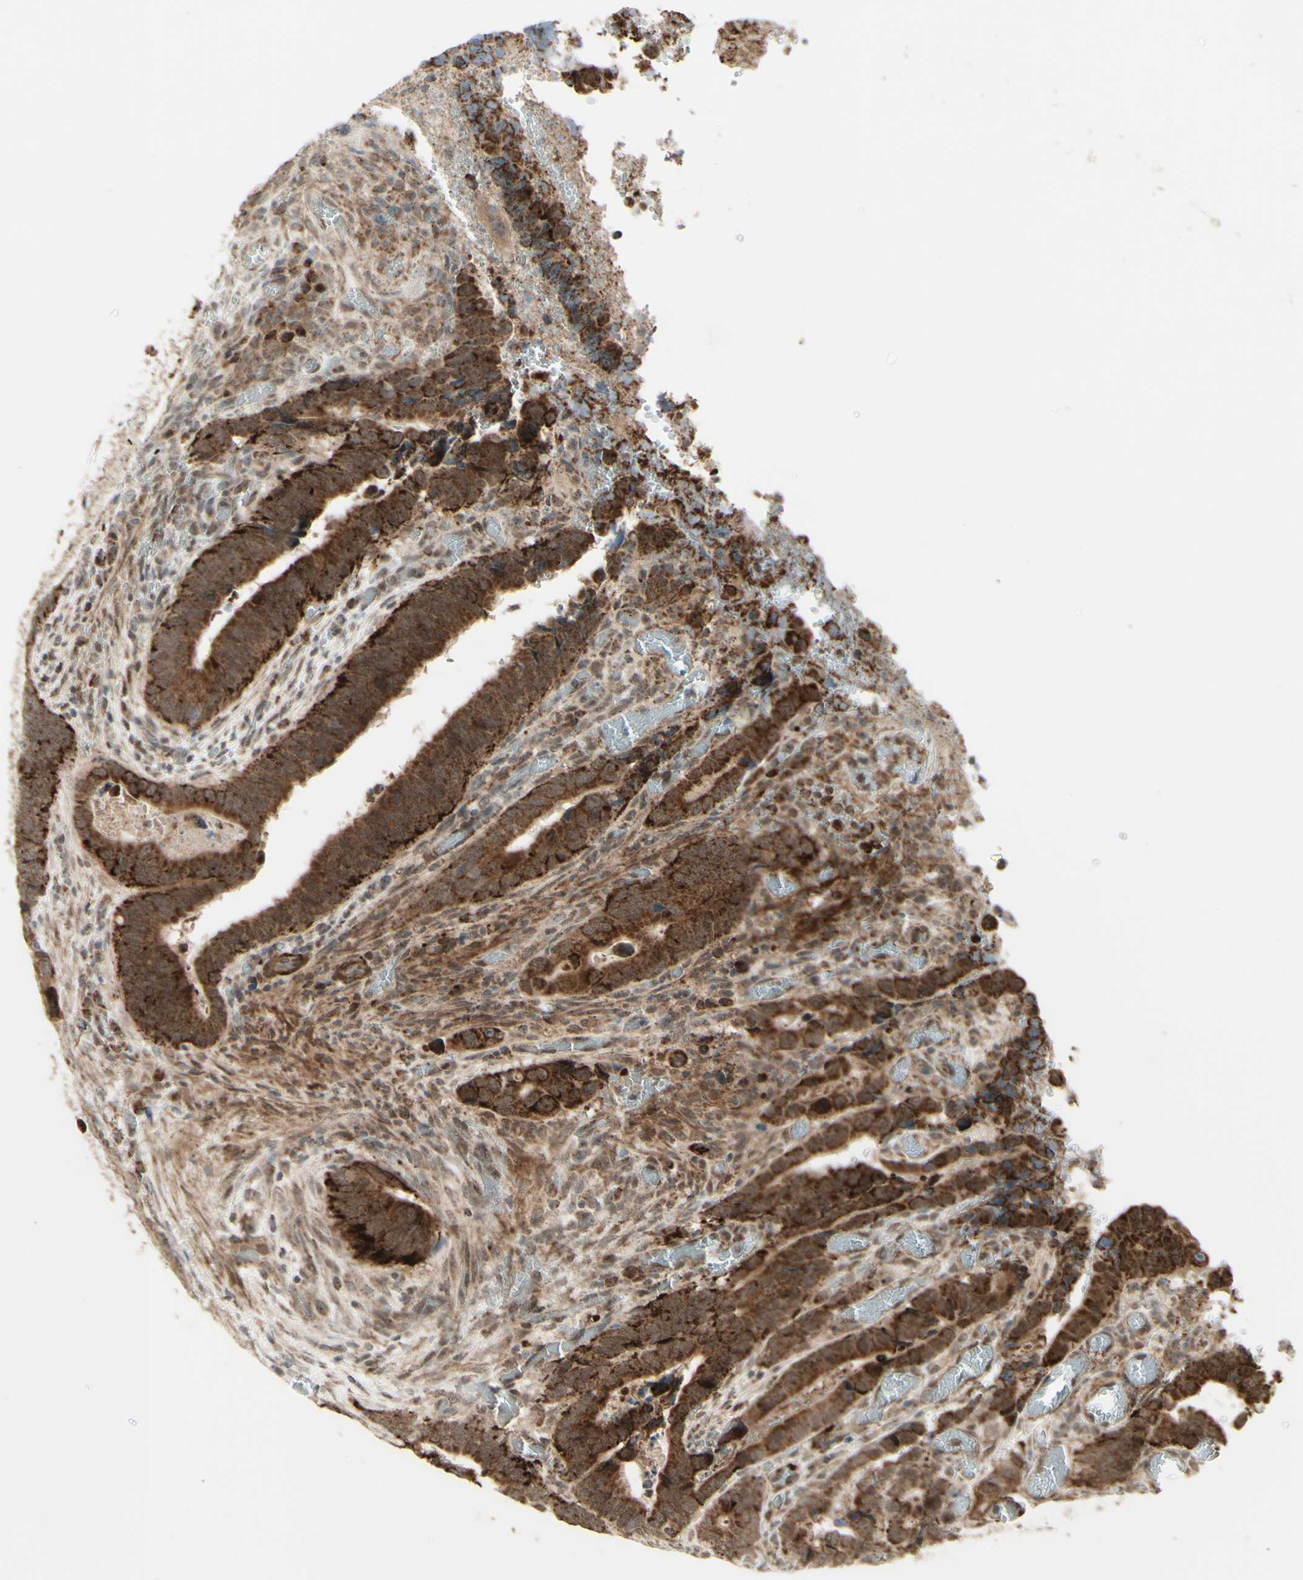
{"staining": {"intensity": "strong", "quantity": ">75%", "location": "cytoplasmic/membranous"}, "tissue": "colorectal cancer", "cell_type": "Tumor cells", "image_type": "cancer", "snomed": [{"axis": "morphology", "description": "Adenocarcinoma, NOS"}, {"axis": "topography", "description": "Colon"}], "caption": "Approximately >75% of tumor cells in adenocarcinoma (colorectal) show strong cytoplasmic/membranous protein expression as visualized by brown immunohistochemical staining.", "gene": "DHRS3", "patient": {"sex": "male", "age": 72}}